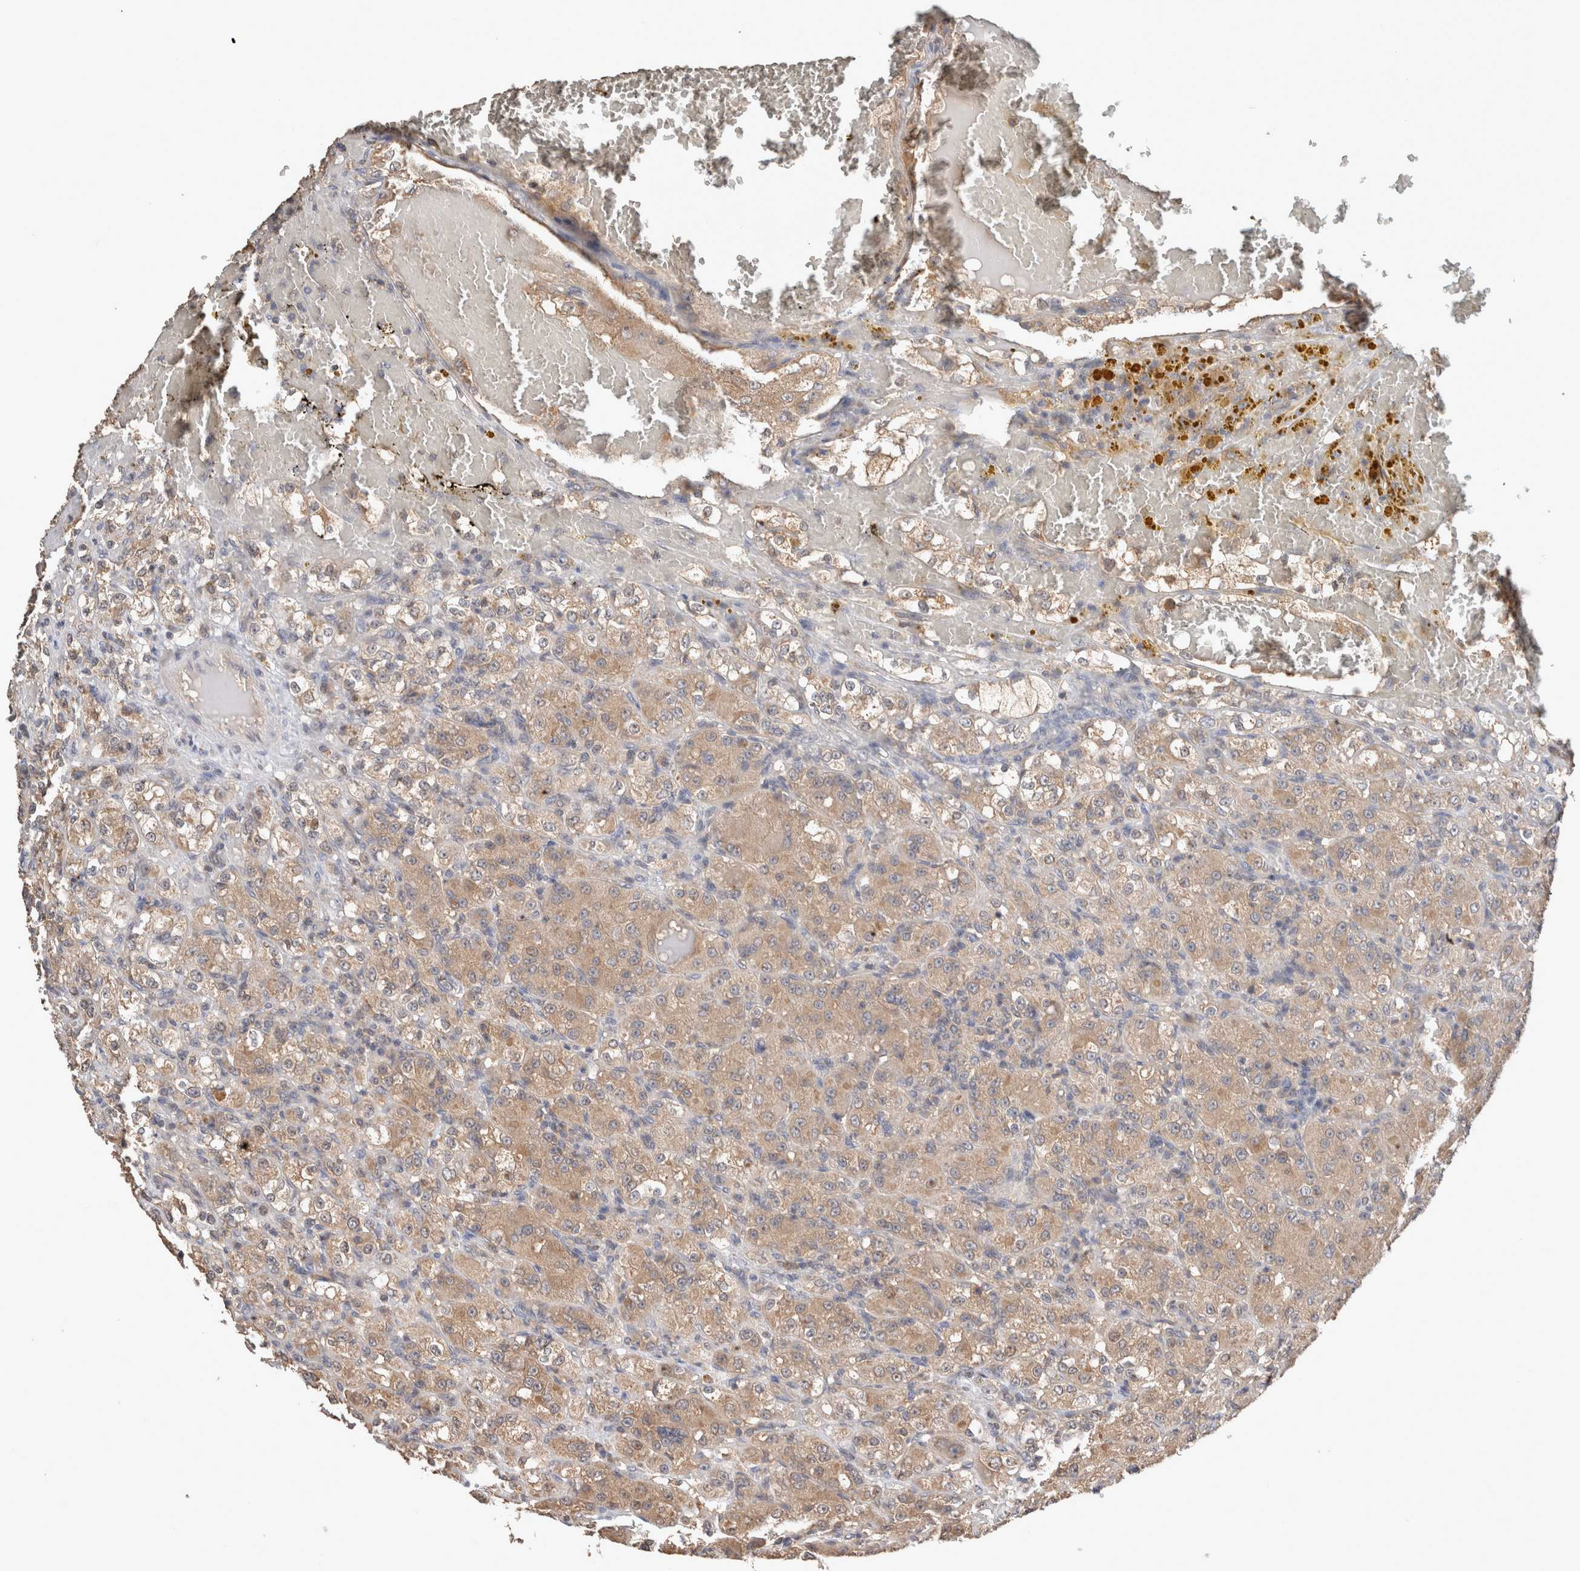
{"staining": {"intensity": "weak", "quantity": "25%-75%", "location": "cytoplasmic/membranous"}, "tissue": "renal cancer", "cell_type": "Tumor cells", "image_type": "cancer", "snomed": [{"axis": "morphology", "description": "Normal tissue, NOS"}, {"axis": "morphology", "description": "Adenocarcinoma, NOS"}, {"axis": "topography", "description": "Kidney"}], "caption": "Renal cancer (adenocarcinoma) stained for a protein (brown) demonstrates weak cytoplasmic/membranous positive positivity in about 25%-75% of tumor cells.", "gene": "ERAP2", "patient": {"sex": "male", "age": 61}}